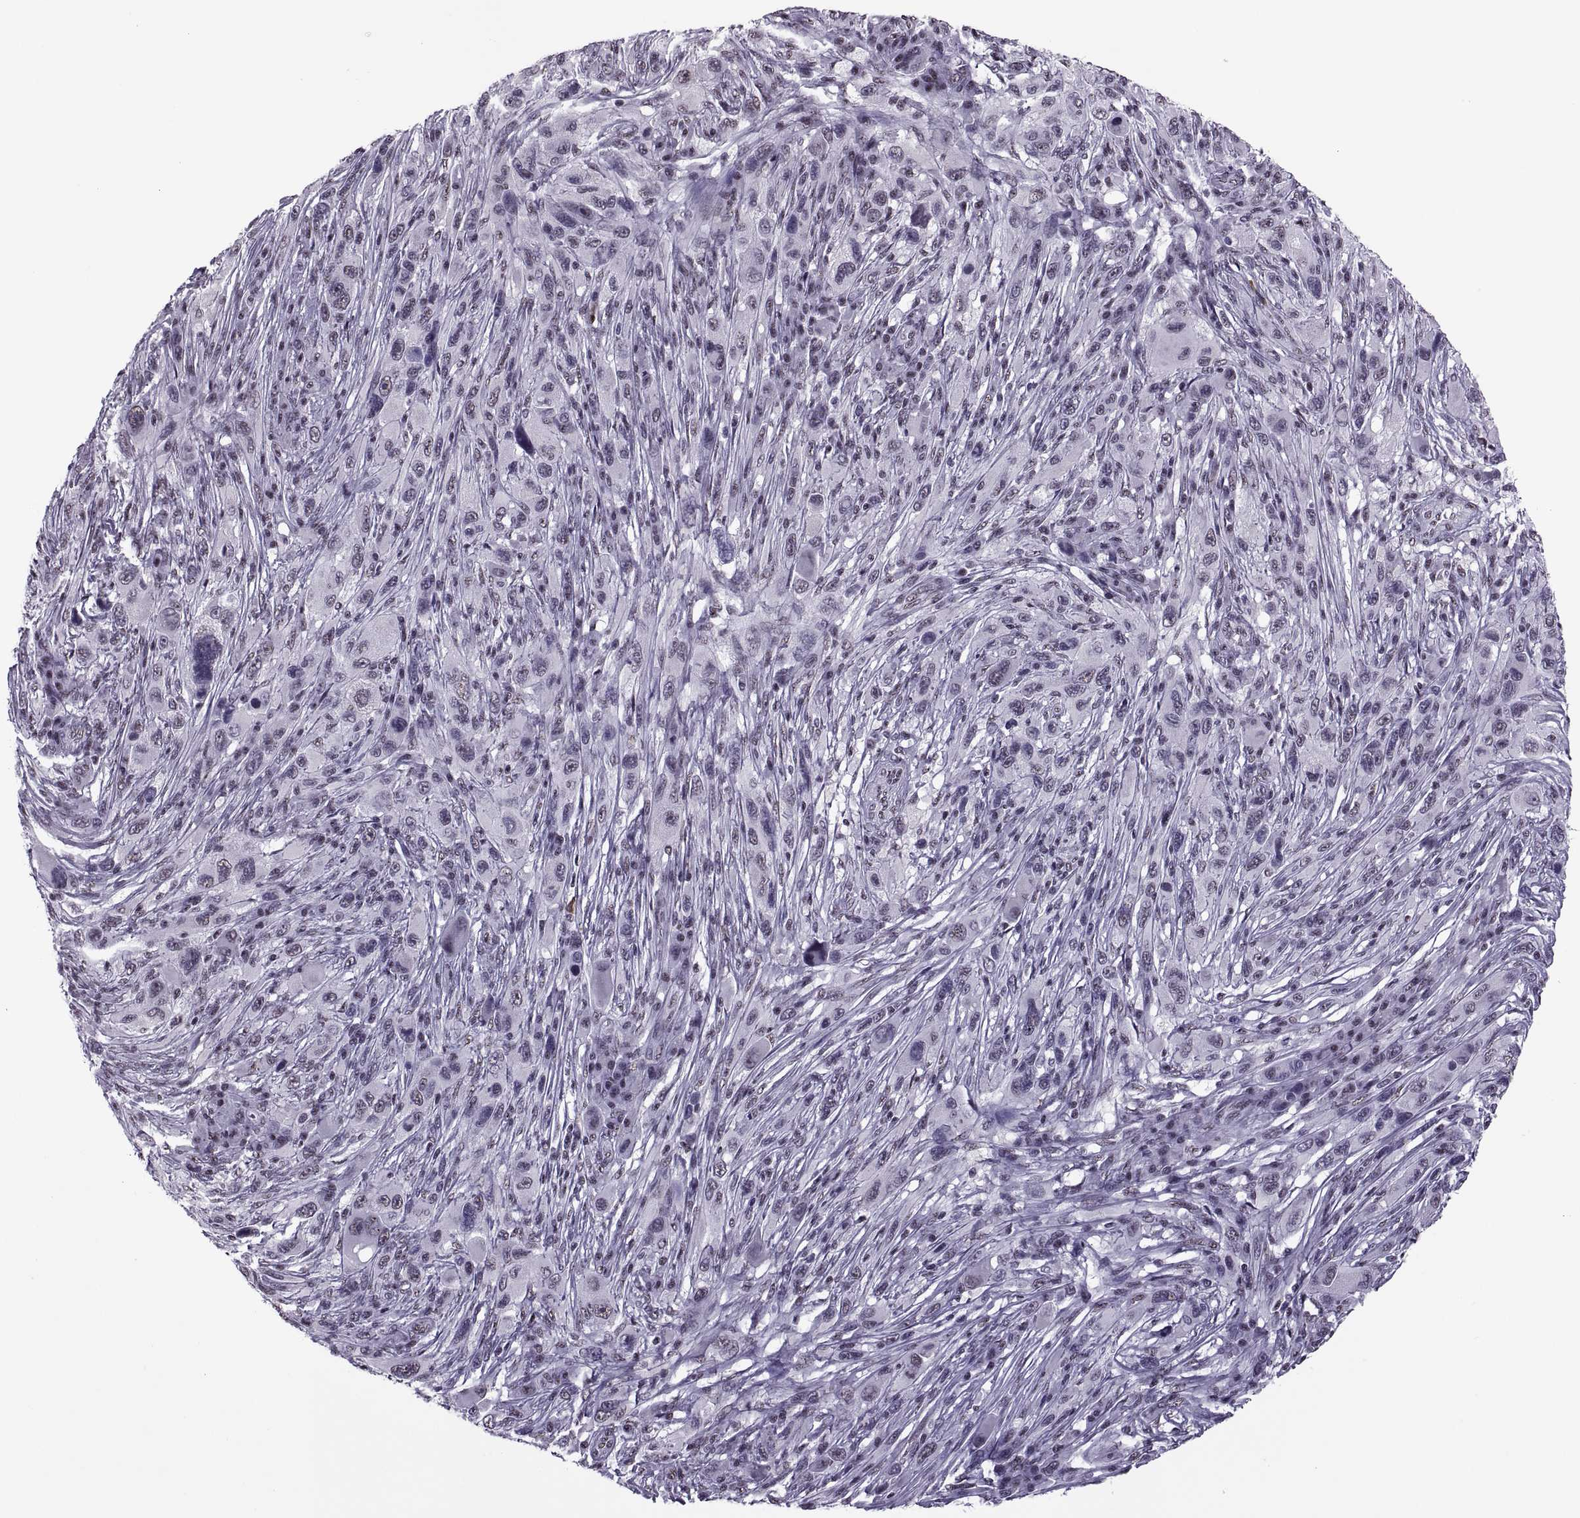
{"staining": {"intensity": "negative", "quantity": "none", "location": "none"}, "tissue": "melanoma", "cell_type": "Tumor cells", "image_type": "cancer", "snomed": [{"axis": "morphology", "description": "Malignant melanoma, NOS"}, {"axis": "topography", "description": "Skin"}], "caption": "Immunohistochemistry image of neoplastic tissue: melanoma stained with DAB (3,3'-diaminobenzidine) demonstrates no significant protein positivity in tumor cells.", "gene": "MAGEA4", "patient": {"sex": "male", "age": 53}}